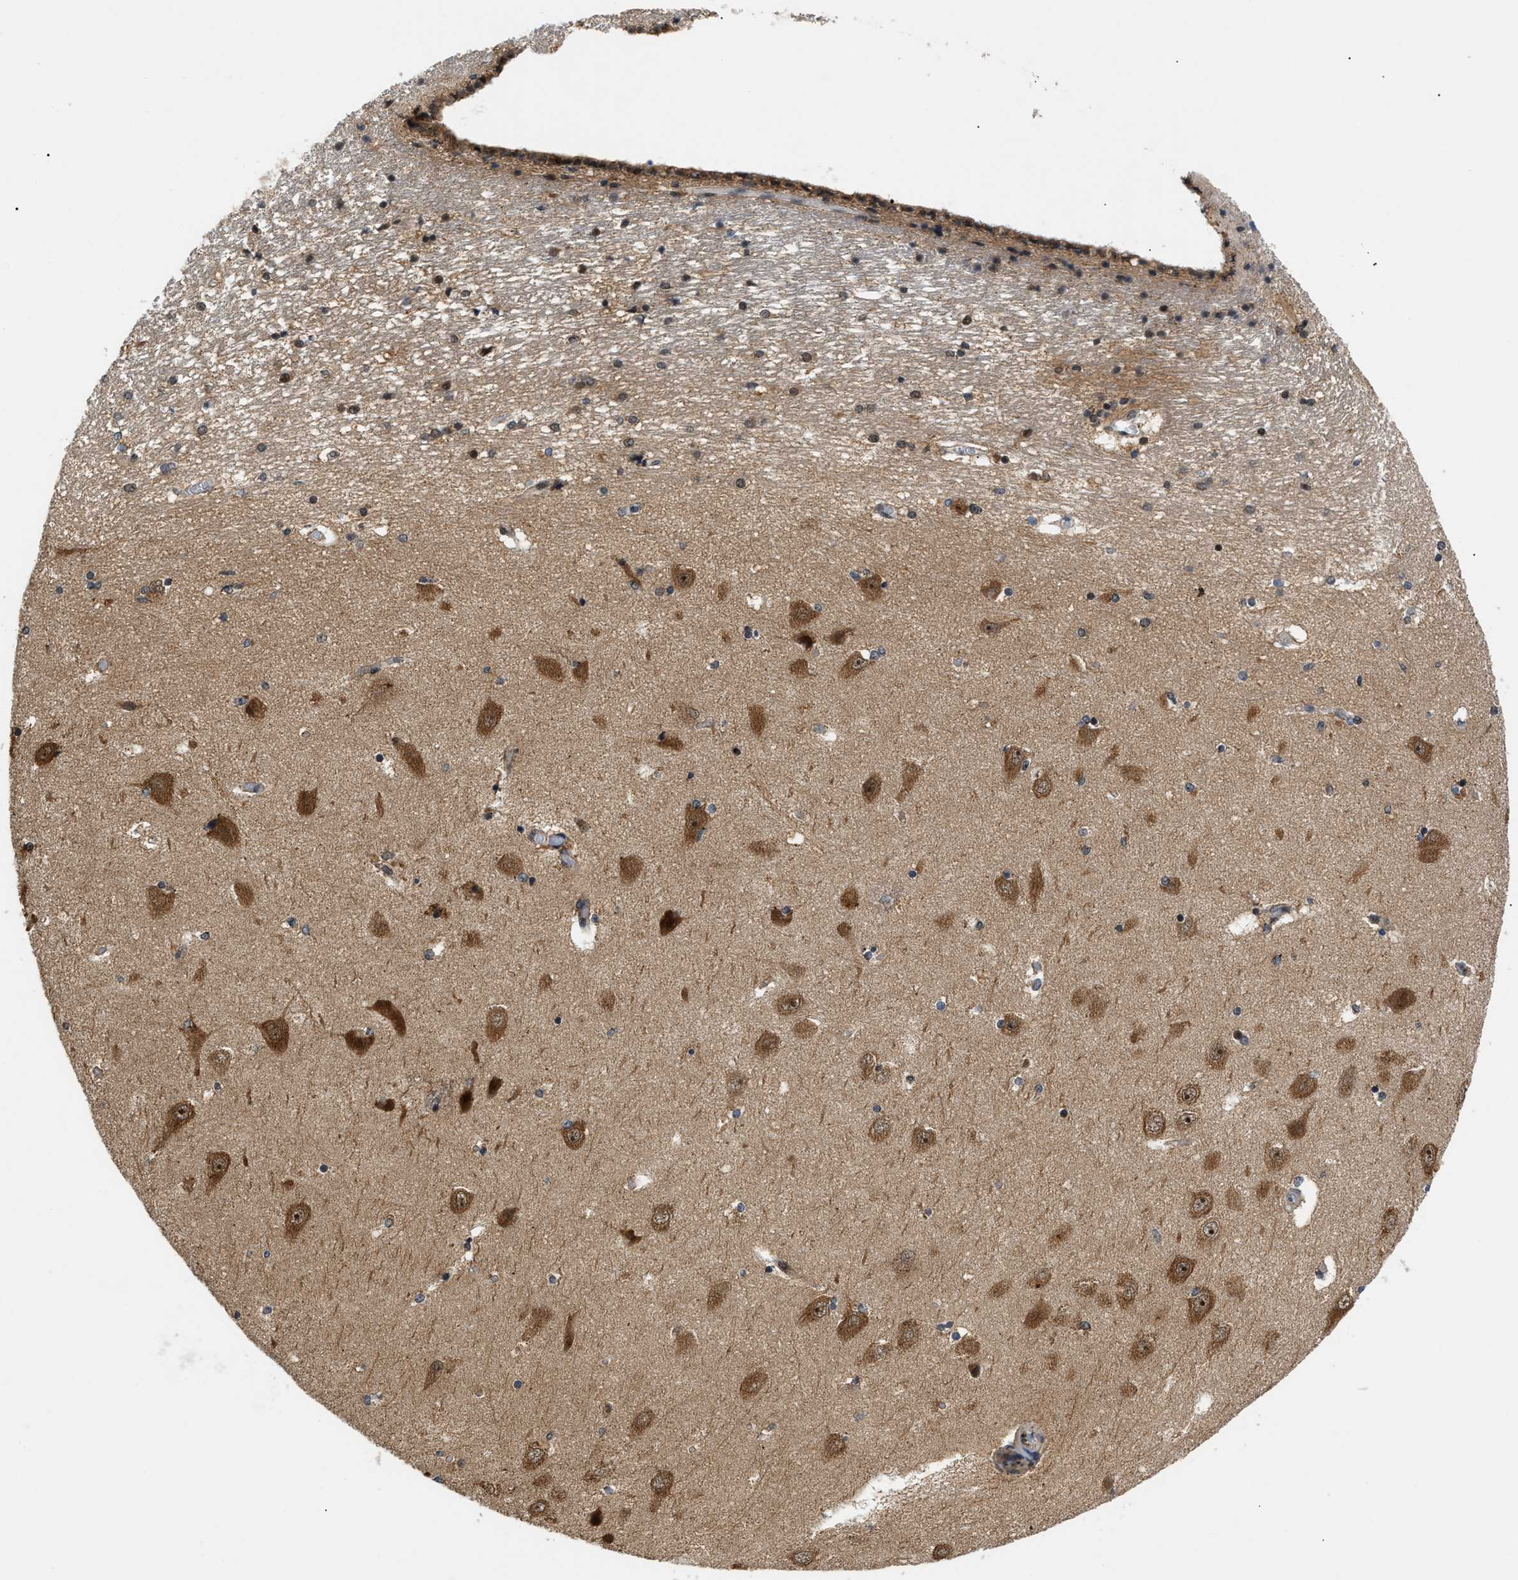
{"staining": {"intensity": "weak", "quantity": "<25%", "location": "nuclear"}, "tissue": "hippocampus", "cell_type": "Glial cells", "image_type": "normal", "snomed": [{"axis": "morphology", "description": "Normal tissue, NOS"}, {"axis": "topography", "description": "Hippocampus"}], "caption": "An immunohistochemistry (IHC) image of benign hippocampus is shown. There is no staining in glial cells of hippocampus.", "gene": "ZBTB11", "patient": {"sex": "female", "age": 54}}